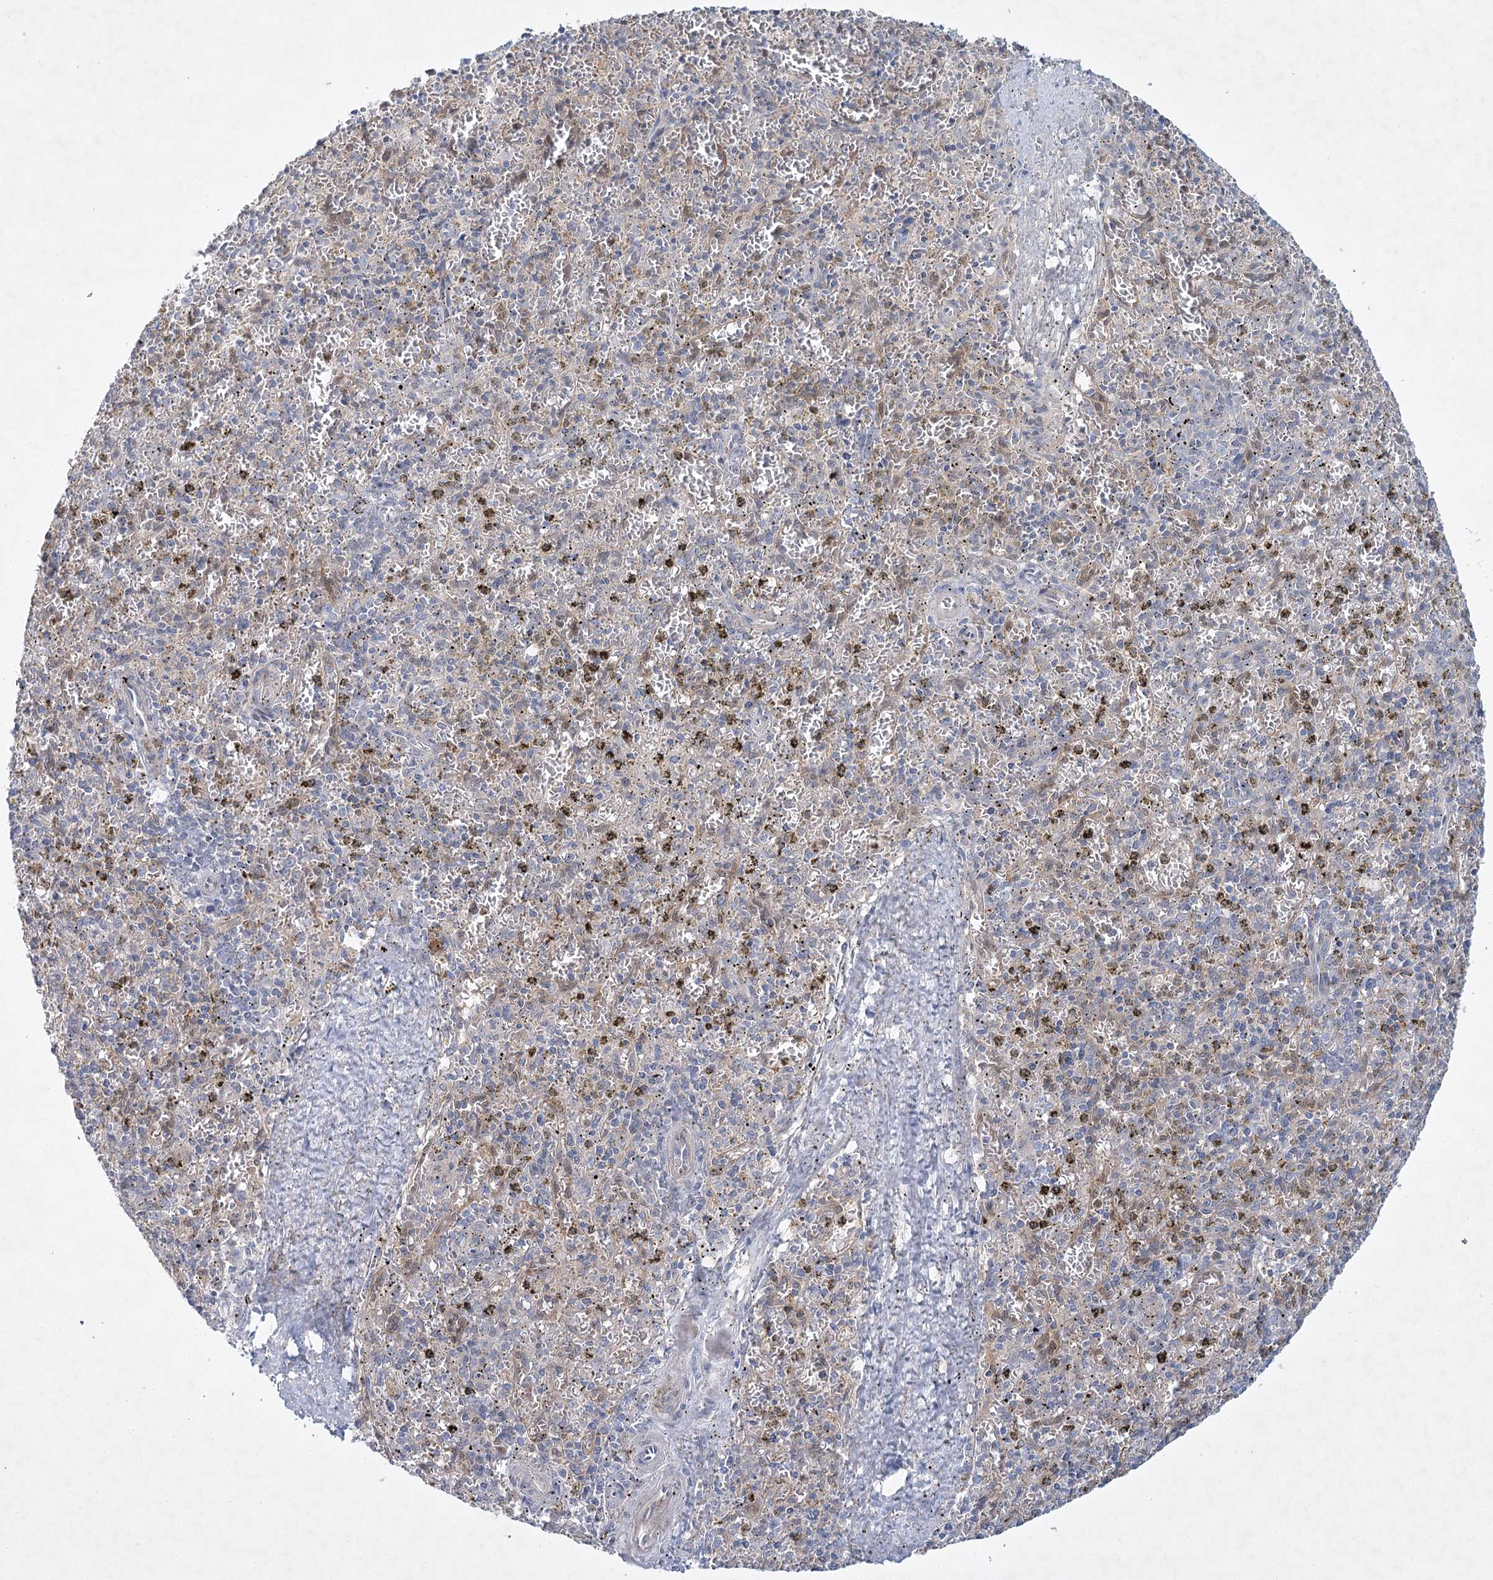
{"staining": {"intensity": "negative", "quantity": "none", "location": "none"}, "tissue": "spleen", "cell_type": "Cells in red pulp", "image_type": "normal", "snomed": [{"axis": "morphology", "description": "Normal tissue, NOS"}, {"axis": "topography", "description": "Spleen"}], "caption": "Protein analysis of benign spleen exhibits no significant expression in cells in red pulp.", "gene": "AAMDC", "patient": {"sex": "male", "age": 72}}